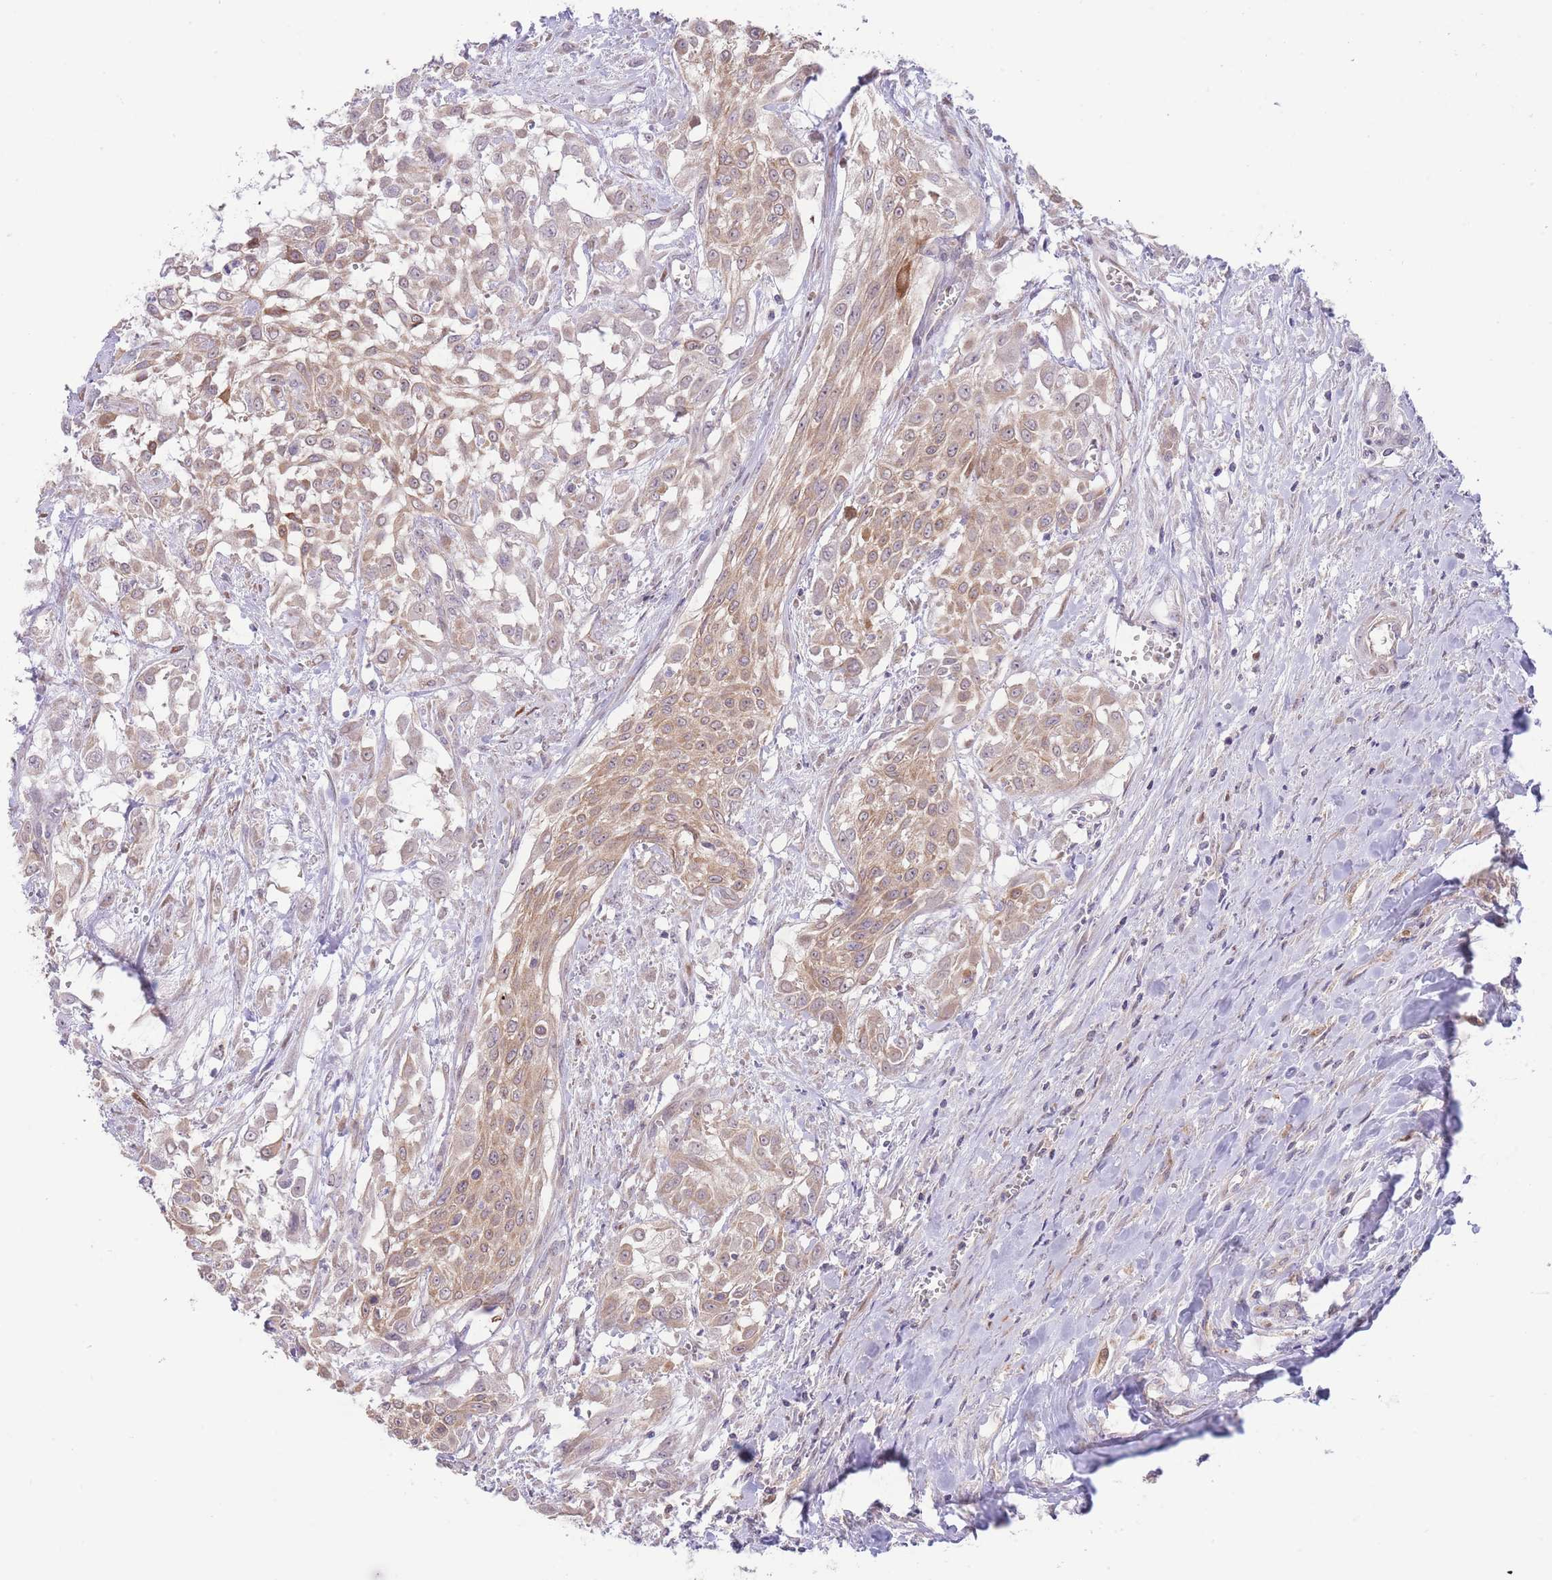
{"staining": {"intensity": "weak", "quantity": ">75%", "location": "cytoplasmic/membranous"}, "tissue": "urothelial cancer", "cell_type": "Tumor cells", "image_type": "cancer", "snomed": [{"axis": "morphology", "description": "Urothelial carcinoma, High grade"}, {"axis": "topography", "description": "Urinary bladder"}], "caption": "The immunohistochemical stain labels weak cytoplasmic/membranous staining in tumor cells of urothelial carcinoma (high-grade) tissue. (Stains: DAB (3,3'-diaminobenzidine) in brown, nuclei in blue, Microscopy: brightfield microscopy at high magnification).", "gene": "BOLA2B", "patient": {"sex": "male", "age": 57}}